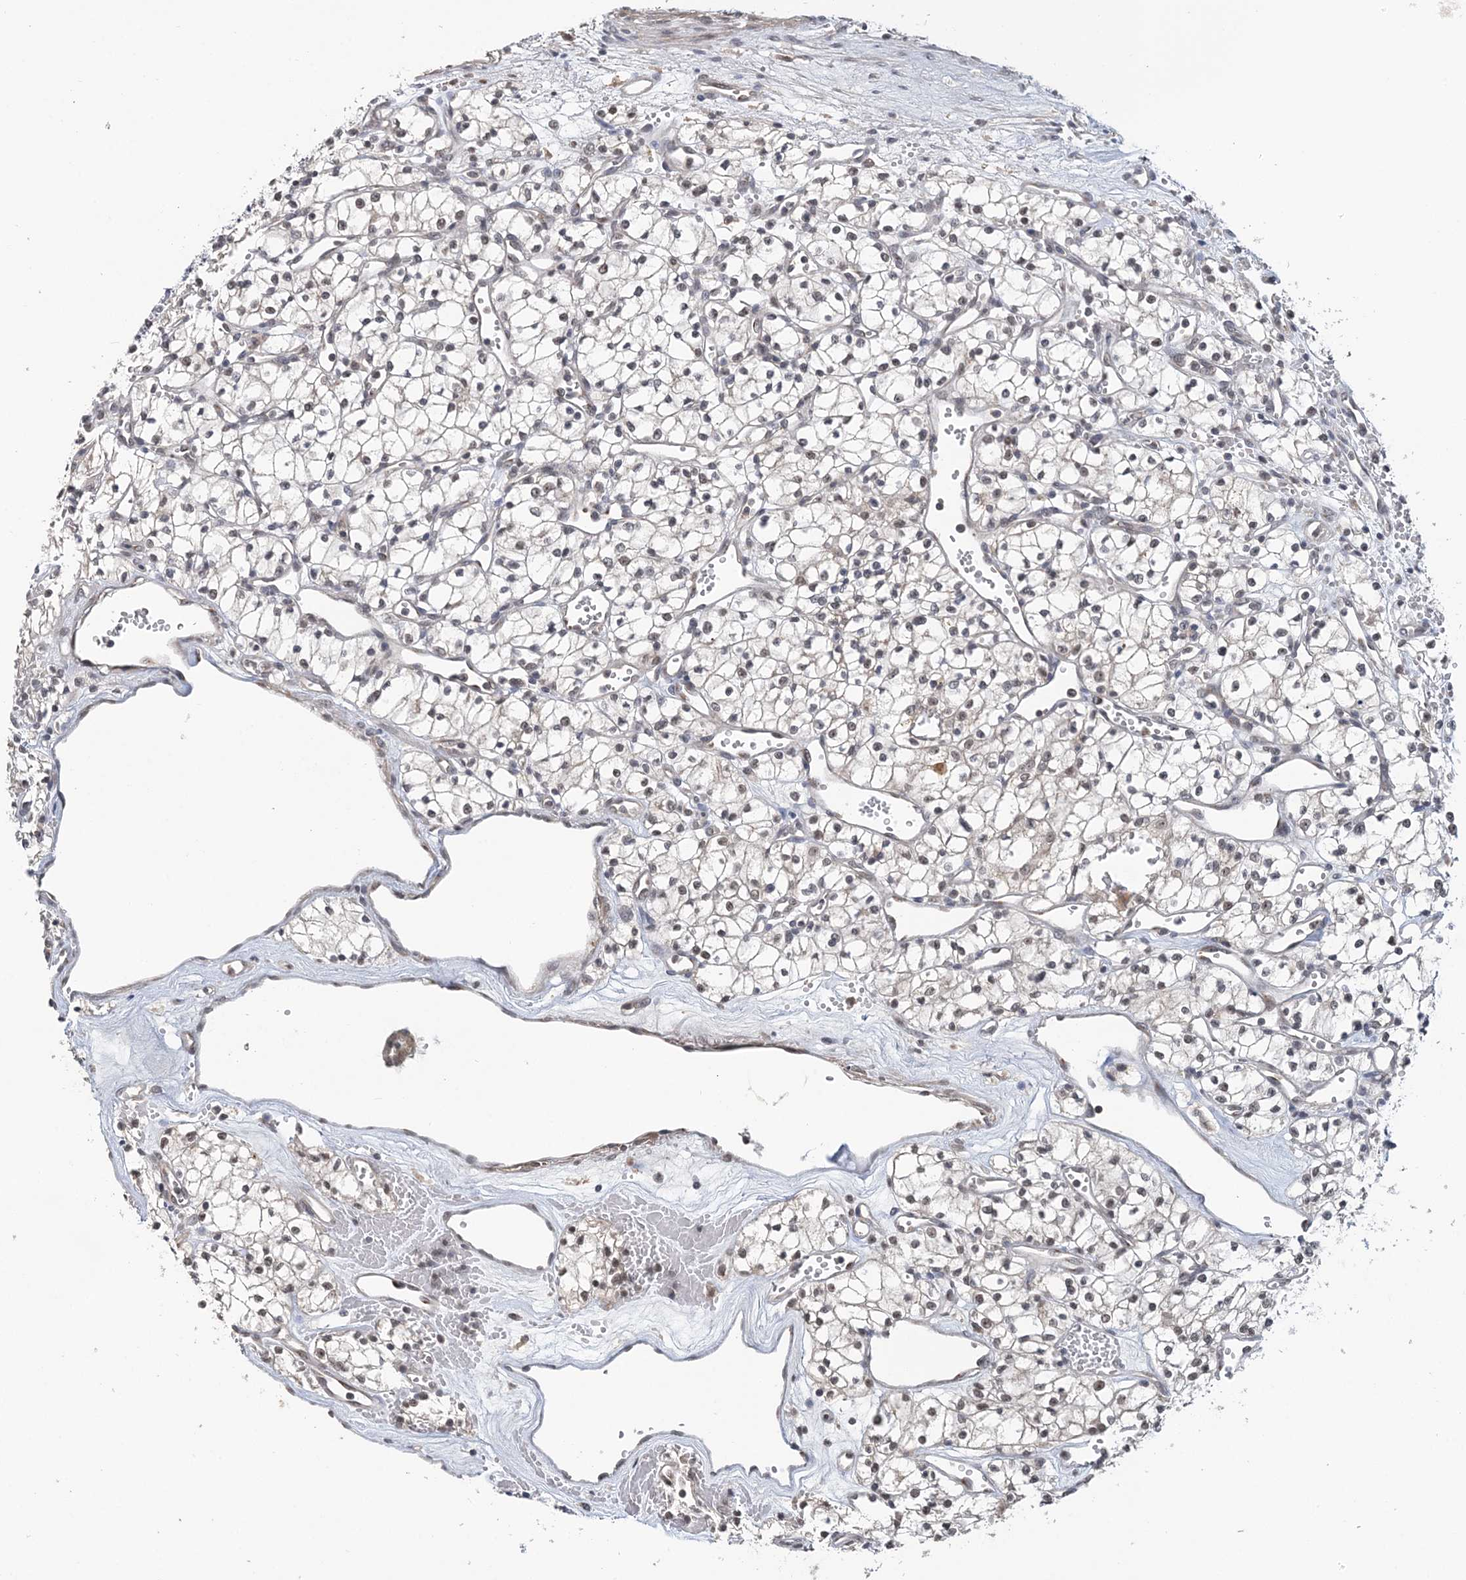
{"staining": {"intensity": "negative", "quantity": "none", "location": "none"}, "tissue": "renal cancer", "cell_type": "Tumor cells", "image_type": "cancer", "snomed": [{"axis": "morphology", "description": "Adenocarcinoma, NOS"}, {"axis": "topography", "description": "Kidney"}], "caption": "Tumor cells show no significant expression in renal adenocarcinoma. (Stains: DAB immunohistochemistry with hematoxylin counter stain, Microscopy: brightfield microscopy at high magnification).", "gene": "TSHZ2", "patient": {"sex": "male", "age": 59}}